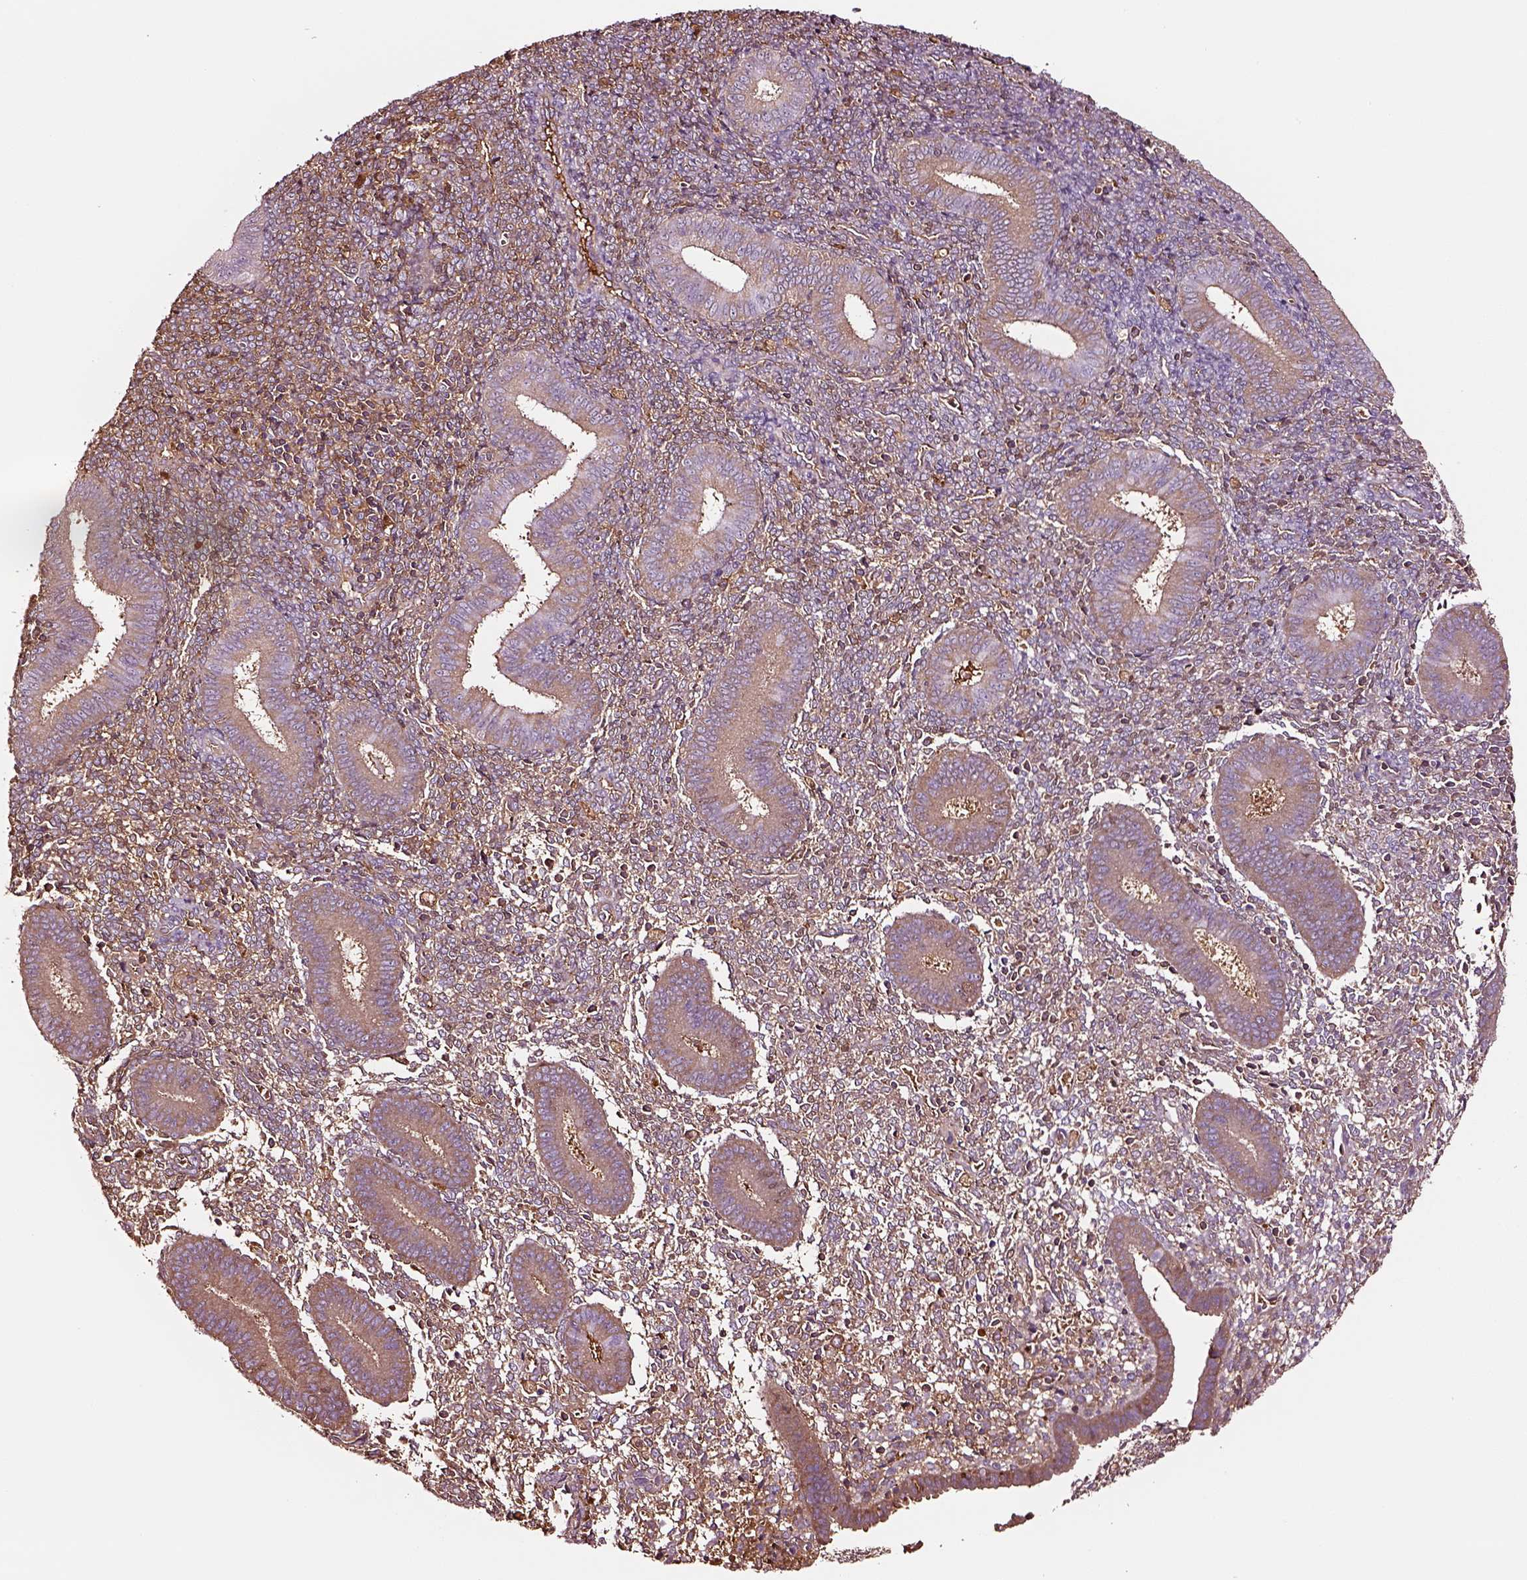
{"staining": {"intensity": "weak", "quantity": "25%-75%", "location": "cytoplasmic/membranous"}, "tissue": "endometrium", "cell_type": "Cells in endometrial stroma", "image_type": "normal", "snomed": [{"axis": "morphology", "description": "Normal tissue, NOS"}, {"axis": "topography", "description": "Endometrium"}], "caption": "This image shows benign endometrium stained with immunohistochemistry to label a protein in brown. The cytoplasmic/membranous of cells in endometrial stroma show weak positivity for the protein. Nuclei are counter-stained blue.", "gene": "TF", "patient": {"sex": "female", "age": 25}}